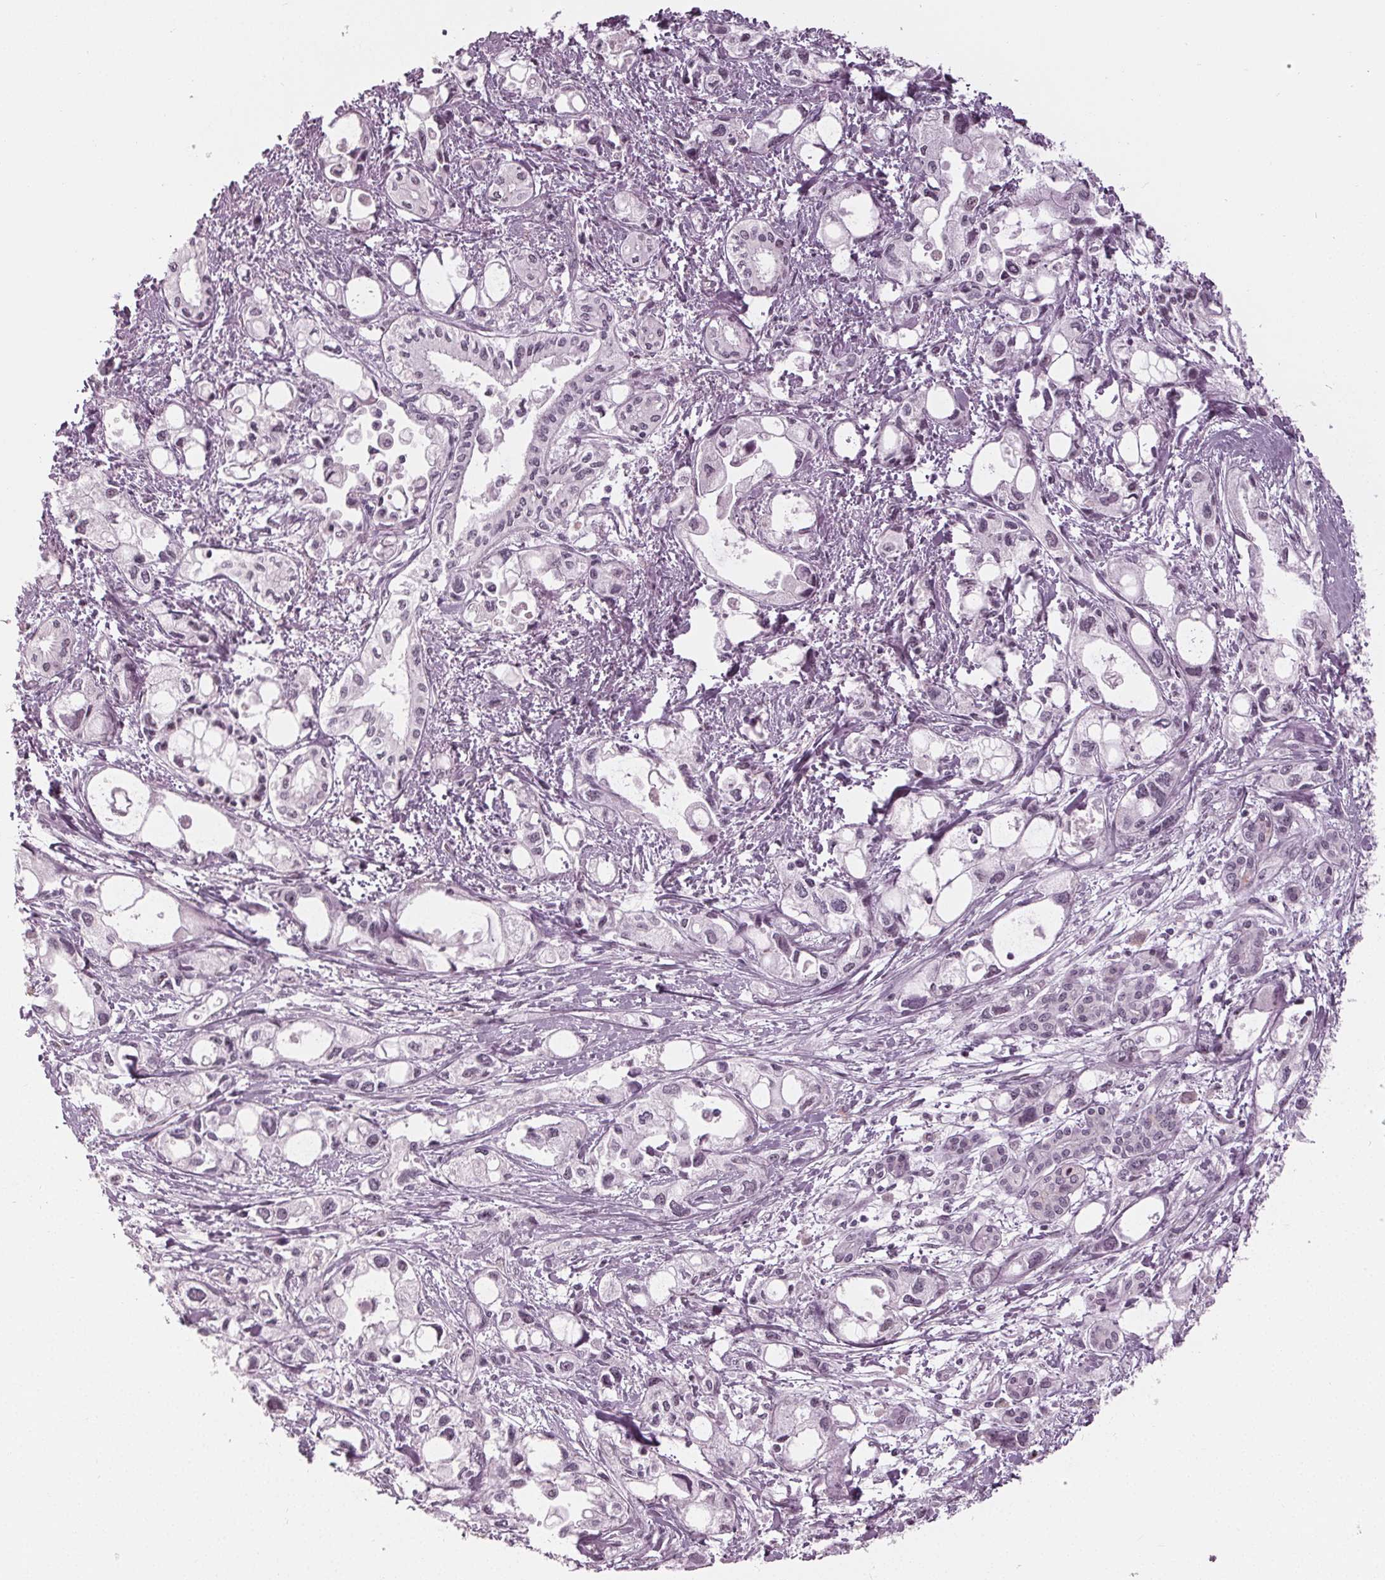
{"staining": {"intensity": "negative", "quantity": "none", "location": "none"}, "tissue": "pancreatic cancer", "cell_type": "Tumor cells", "image_type": "cancer", "snomed": [{"axis": "morphology", "description": "Adenocarcinoma, NOS"}, {"axis": "topography", "description": "Pancreas"}], "caption": "An immunohistochemistry photomicrograph of pancreatic cancer (adenocarcinoma) is shown. There is no staining in tumor cells of pancreatic cancer (adenocarcinoma).", "gene": "ADPRHL1", "patient": {"sex": "female", "age": 61}}